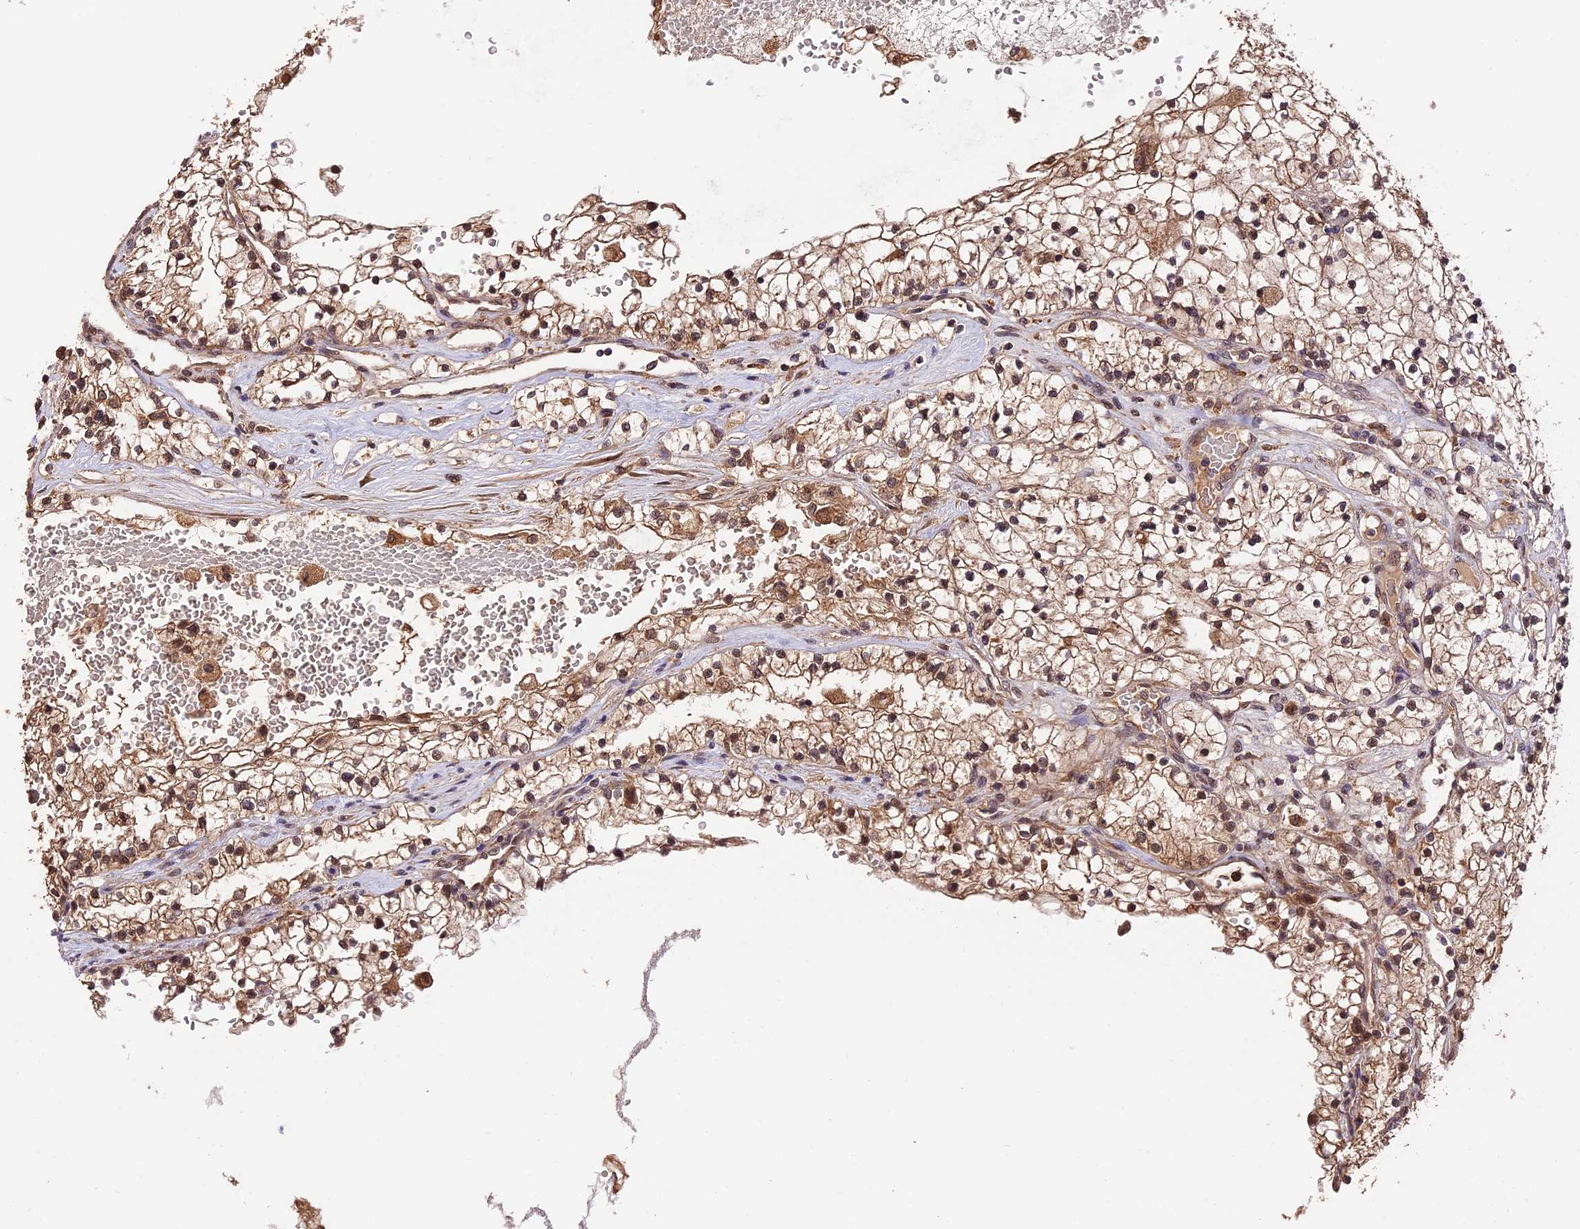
{"staining": {"intensity": "weak", "quantity": ">75%", "location": "cytoplasmic/membranous,nuclear"}, "tissue": "renal cancer", "cell_type": "Tumor cells", "image_type": "cancer", "snomed": [{"axis": "morphology", "description": "Normal tissue, NOS"}, {"axis": "morphology", "description": "Adenocarcinoma, NOS"}, {"axis": "topography", "description": "Kidney"}], "caption": "Protein analysis of renal adenocarcinoma tissue displays weak cytoplasmic/membranous and nuclear staining in approximately >75% of tumor cells.", "gene": "TRMT1", "patient": {"sex": "male", "age": 68}}